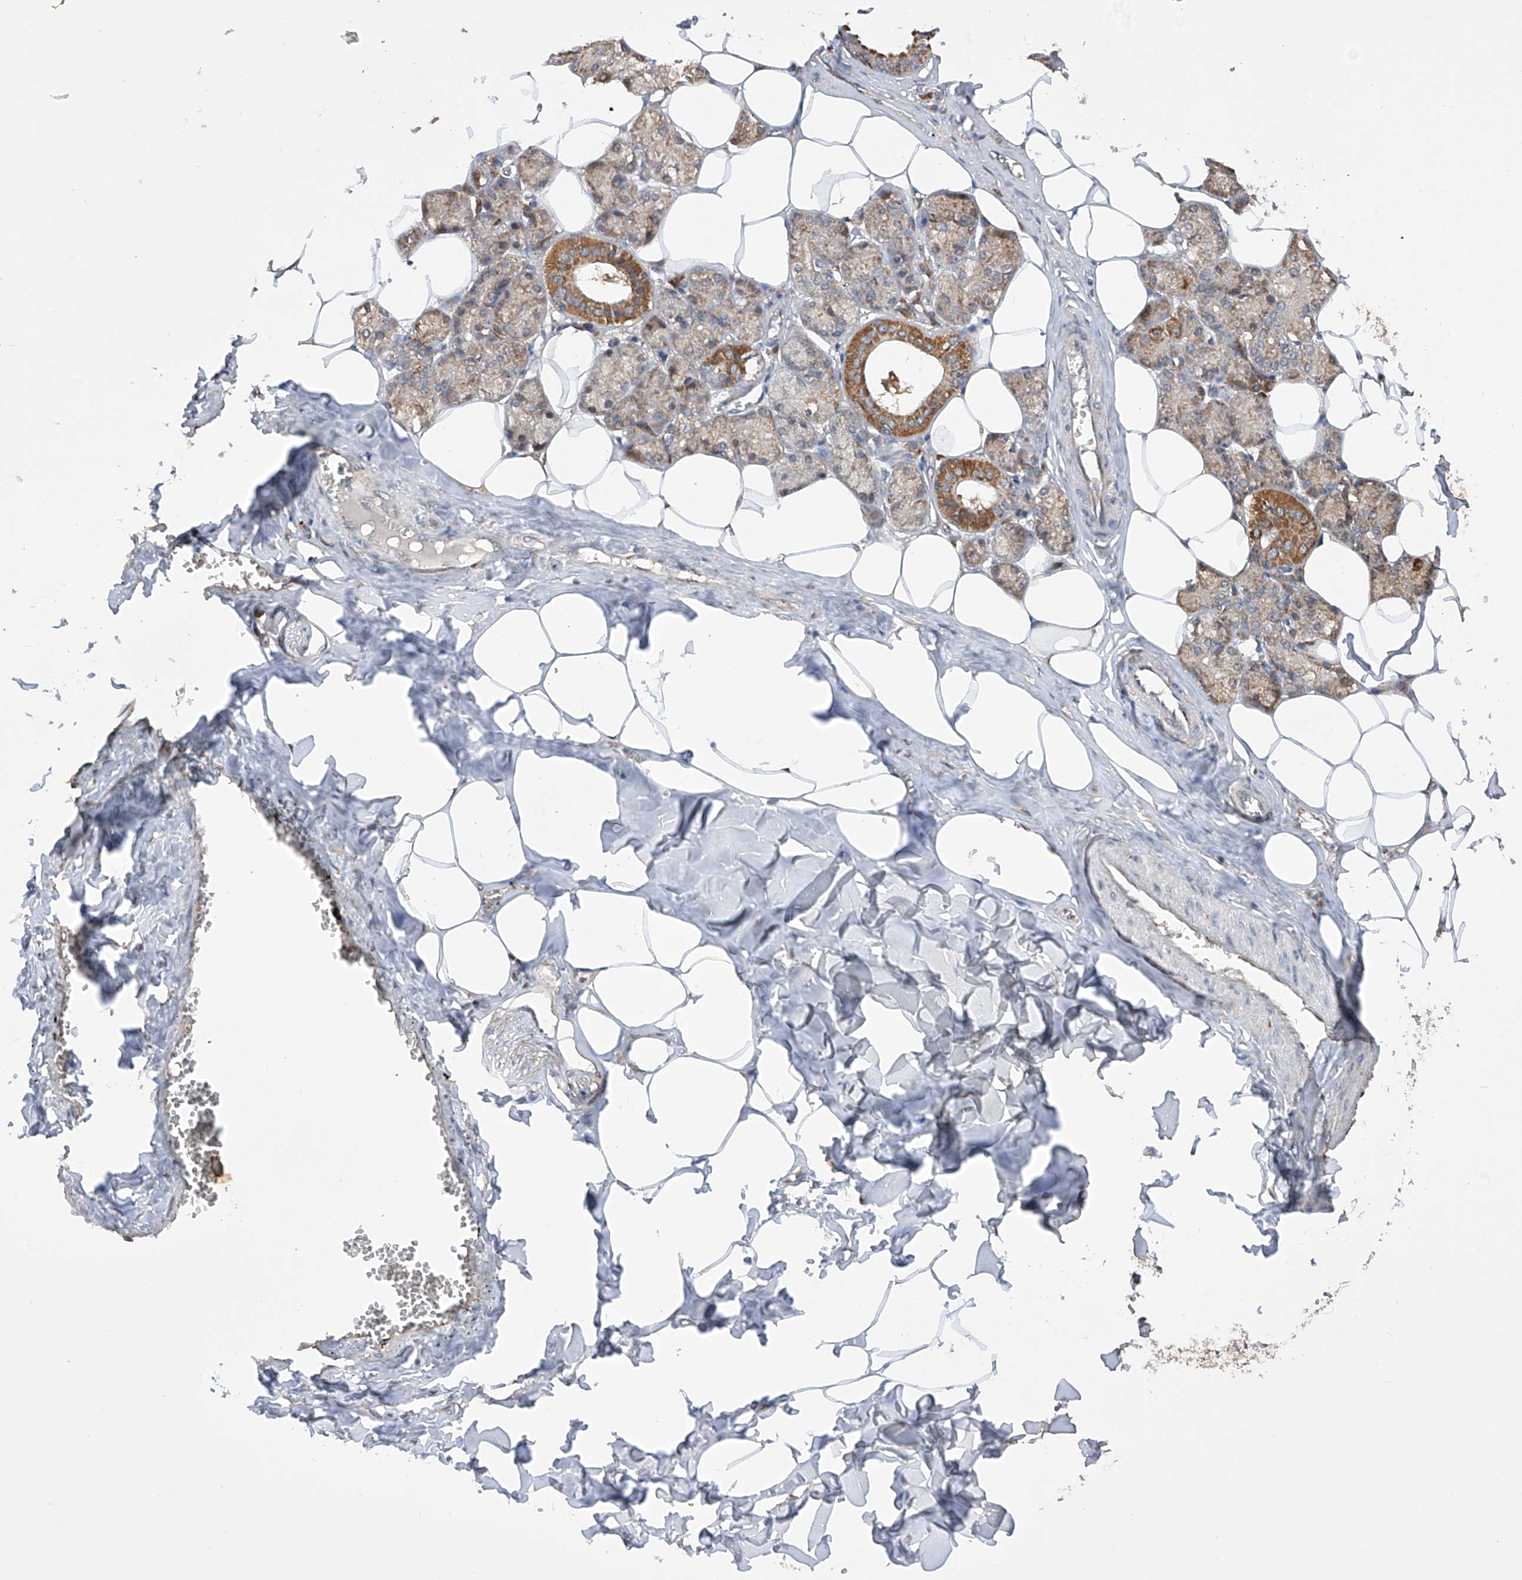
{"staining": {"intensity": "moderate", "quantity": "25%-75%", "location": "cytoplasmic/membranous,nuclear"}, "tissue": "salivary gland", "cell_type": "Glandular cells", "image_type": "normal", "snomed": [{"axis": "morphology", "description": "Normal tissue, NOS"}, {"axis": "topography", "description": "Salivary gland"}], "caption": "This is an image of IHC staining of unremarkable salivary gland, which shows moderate positivity in the cytoplasmic/membranous,nuclear of glandular cells.", "gene": "SDHAF4", "patient": {"sex": "male", "age": 62}}